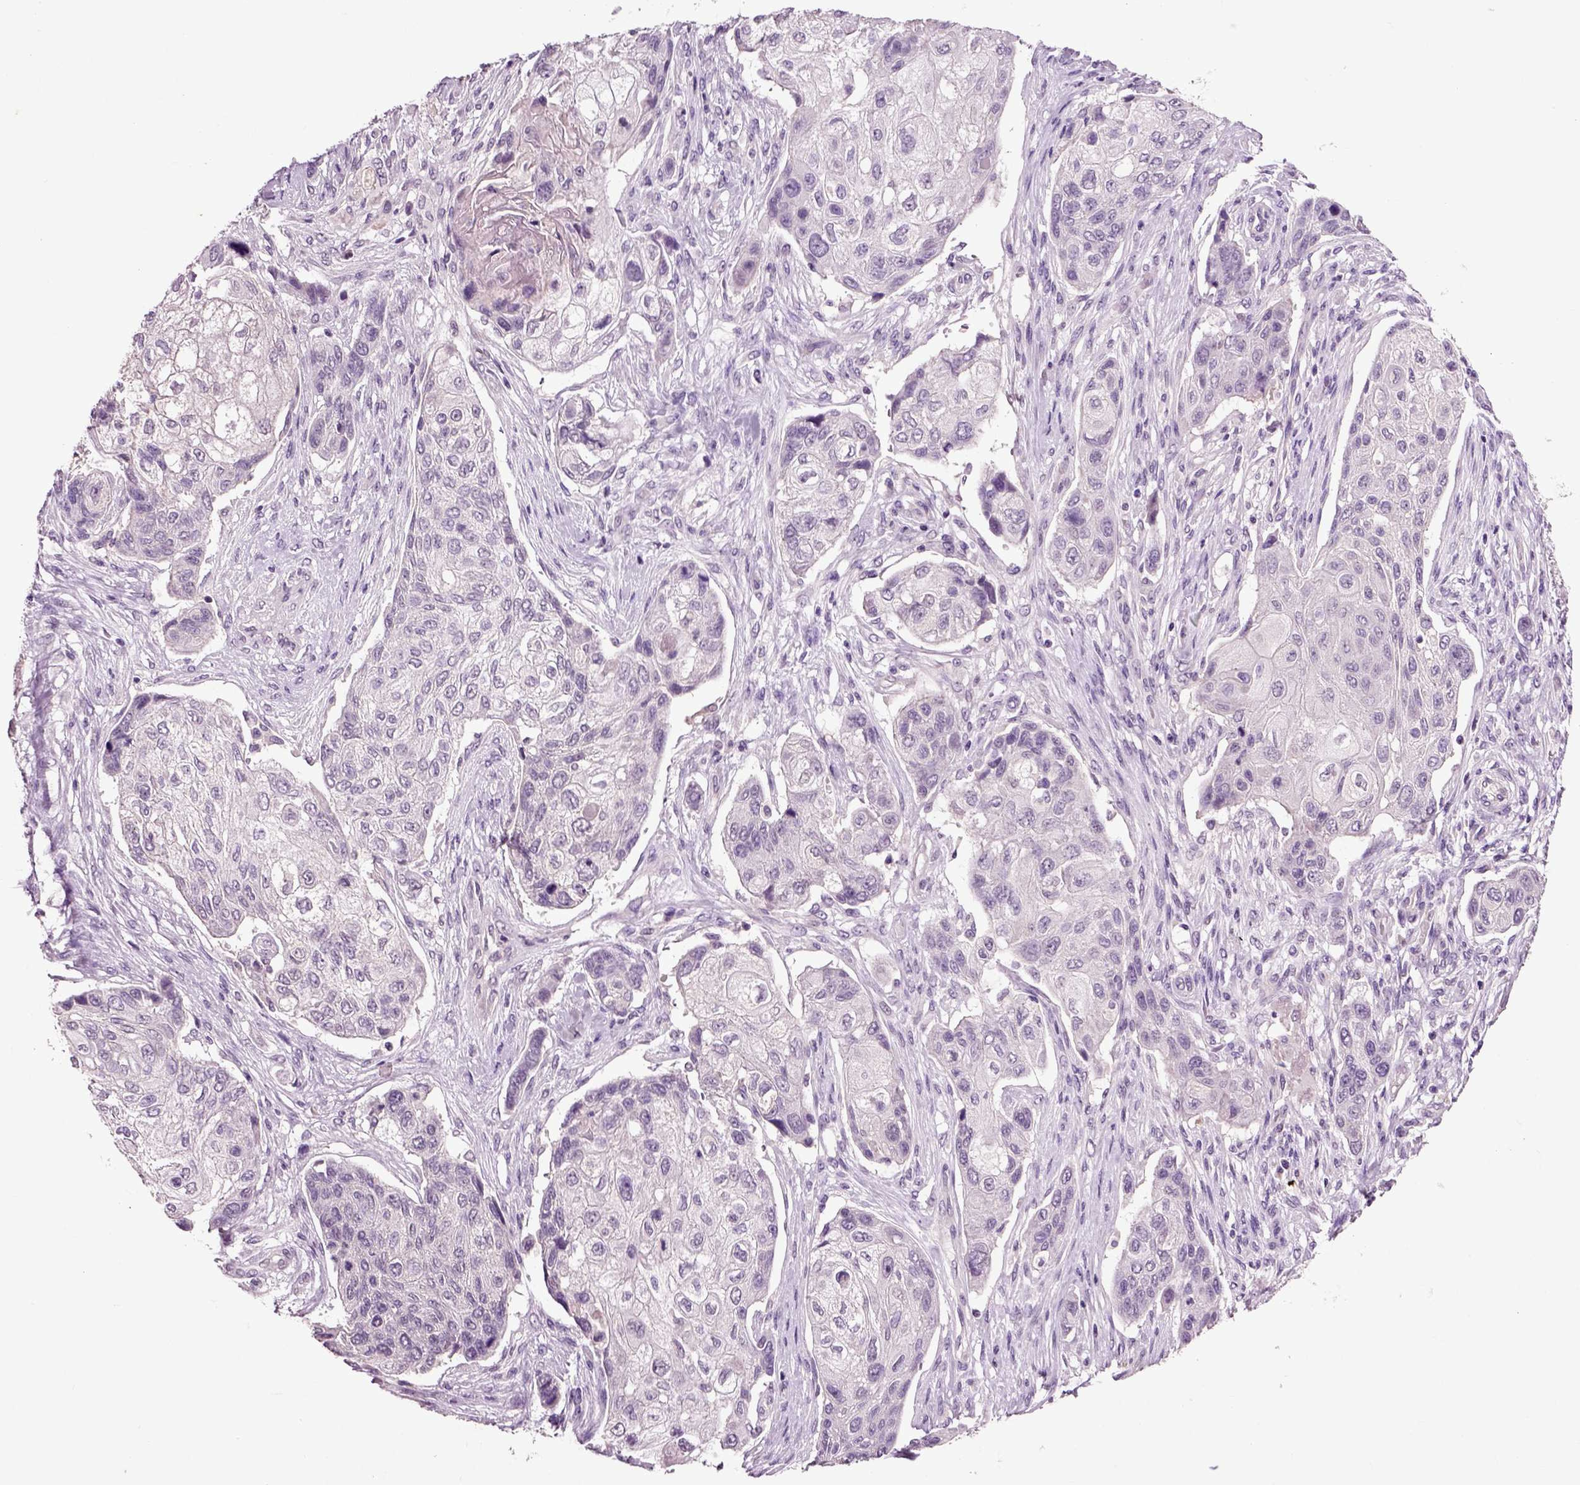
{"staining": {"intensity": "negative", "quantity": "none", "location": "none"}, "tissue": "lung cancer", "cell_type": "Tumor cells", "image_type": "cancer", "snomed": [{"axis": "morphology", "description": "Normal tissue, NOS"}, {"axis": "morphology", "description": "Squamous cell carcinoma, NOS"}, {"axis": "topography", "description": "Bronchus"}, {"axis": "topography", "description": "Lung"}], "caption": "High power microscopy histopathology image of an IHC image of lung cancer, revealing no significant staining in tumor cells.", "gene": "CRHR1", "patient": {"sex": "male", "age": 69}}